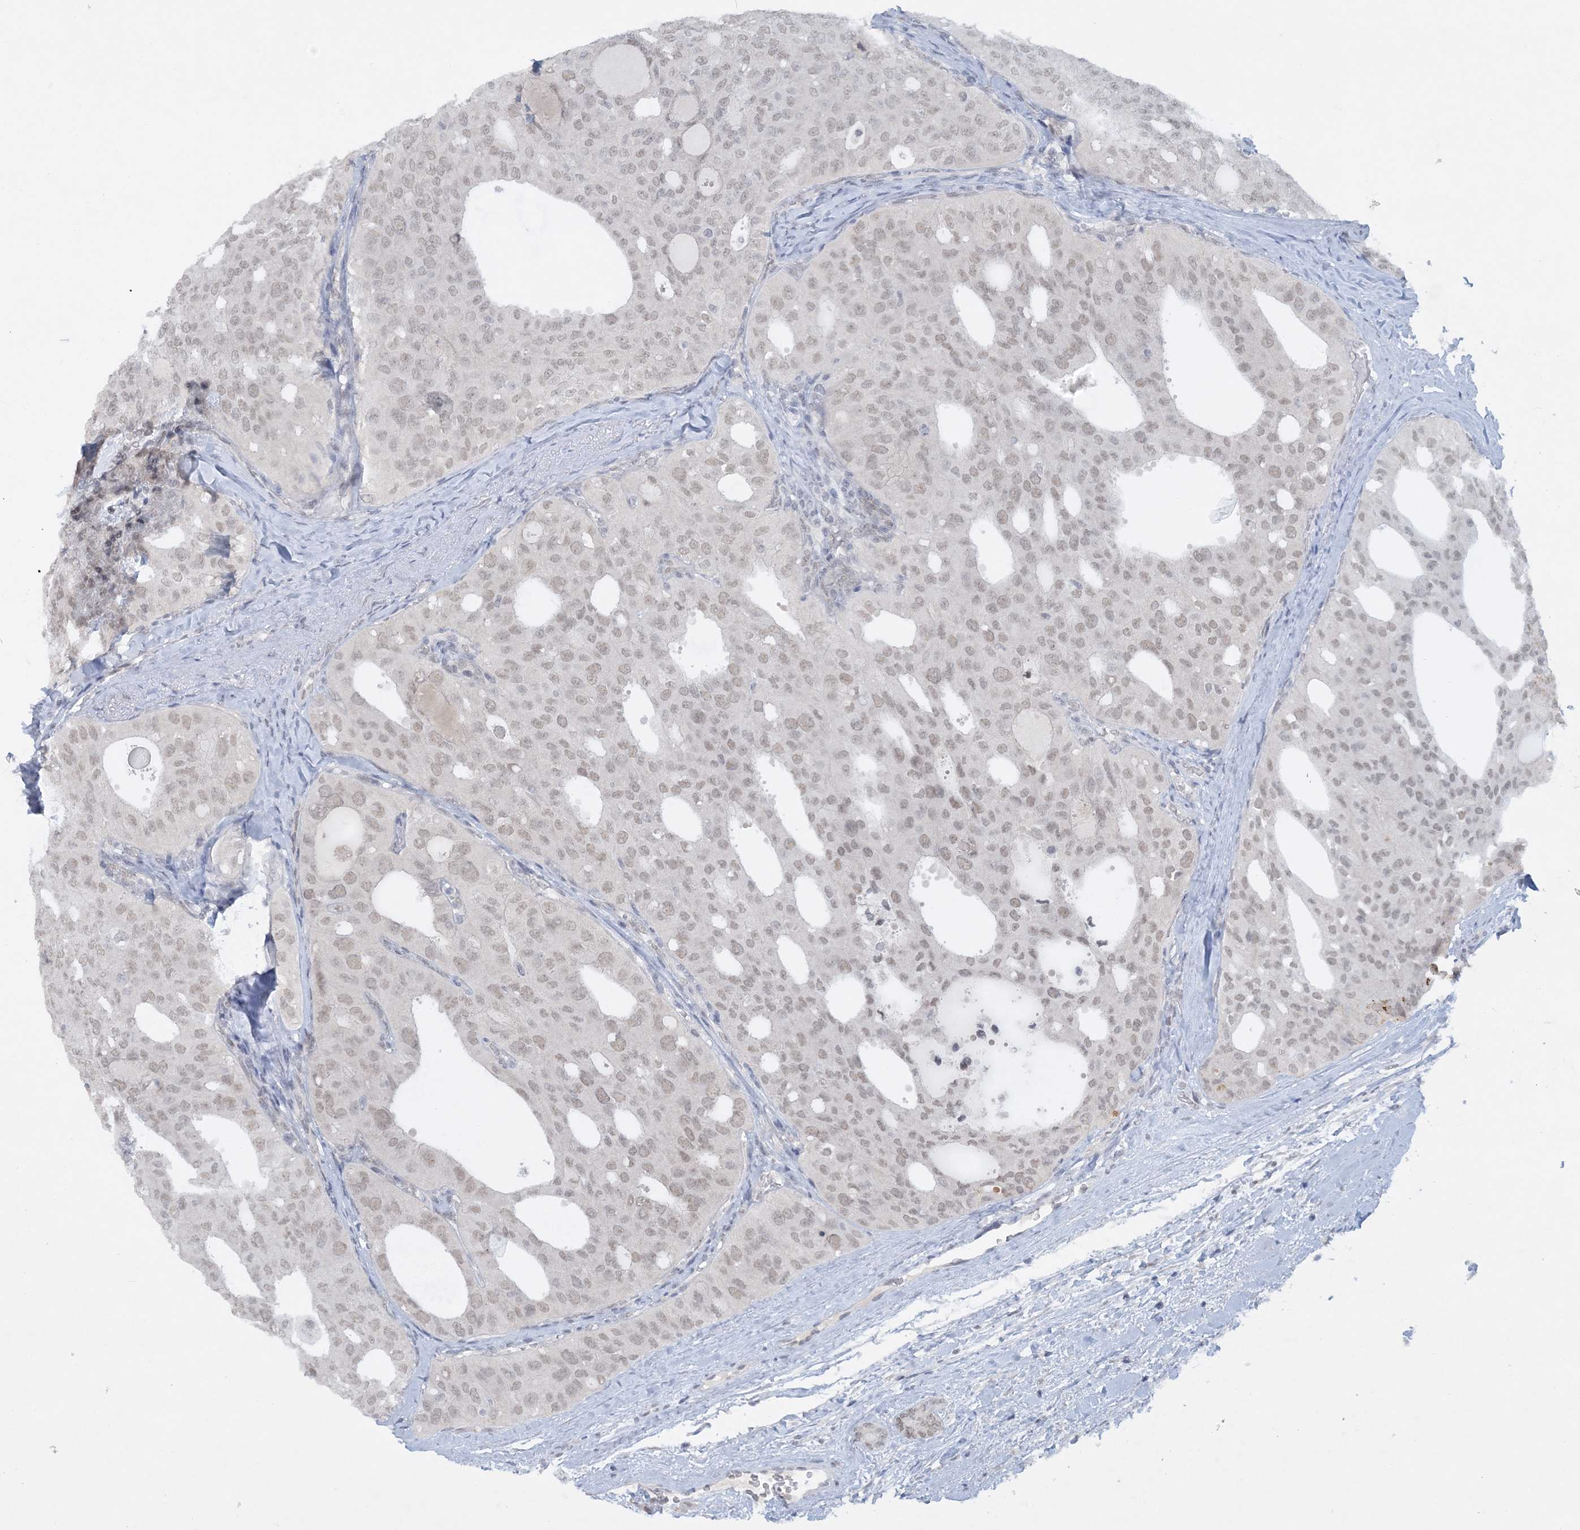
{"staining": {"intensity": "weak", "quantity": ">75%", "location": "nuclear"}, "tissue": "thyroid cancer", "cell_type": "Tumor cells", "image_type": "cancer", "snomed": [{"axis": "morphology", "description": "Follicular adenoma carcinoma, NOS"}, {"axis": "topography", "description": "Thyroid gland"}], "caption": "Weak nuclear positivity for a protein is present in about >75% of tumor cells of thyroid cancer using immunohistochemistry (IHC).", "gene": "KMT2D", "patient": {"sex": "male", "age": 75}}